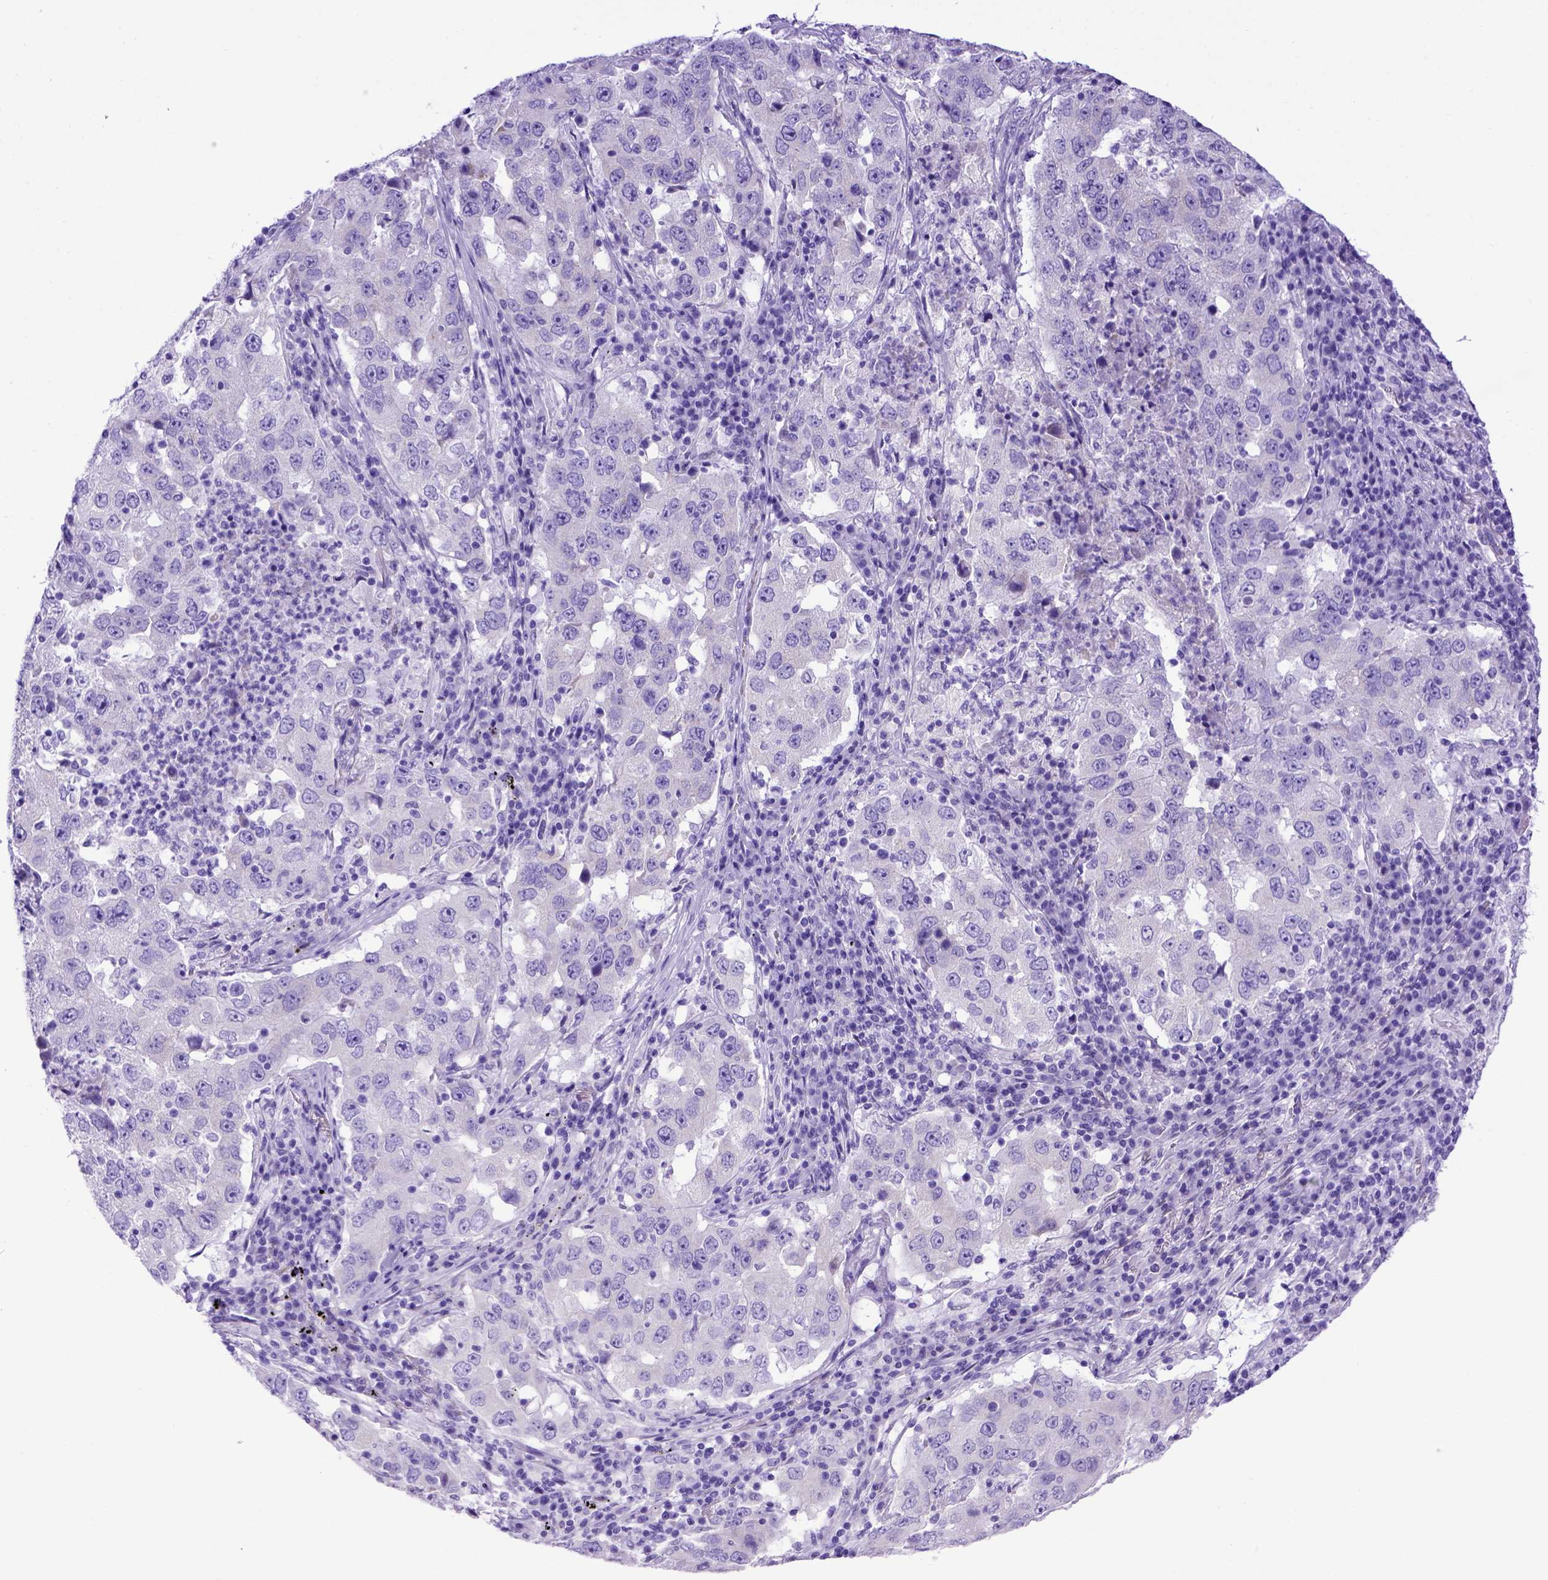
{"staining": {"intensity": "negative", "quantity": "none", "location": "none"}, "tissue": "lung cancer", "cell_type": "Tumor cells", "image_type": "cancer", "snomed": [{"axis": "morphology", "description": "Adenocarcinoma, NOS"}, {"axis": "topography", "description": "Lung"}], "caption": "Protein analysis of lung adenocarcinoma displays no significant expression in tumor cells.", "gene": "MEOX2", "patient": {"sex": "male", "age": 73}}